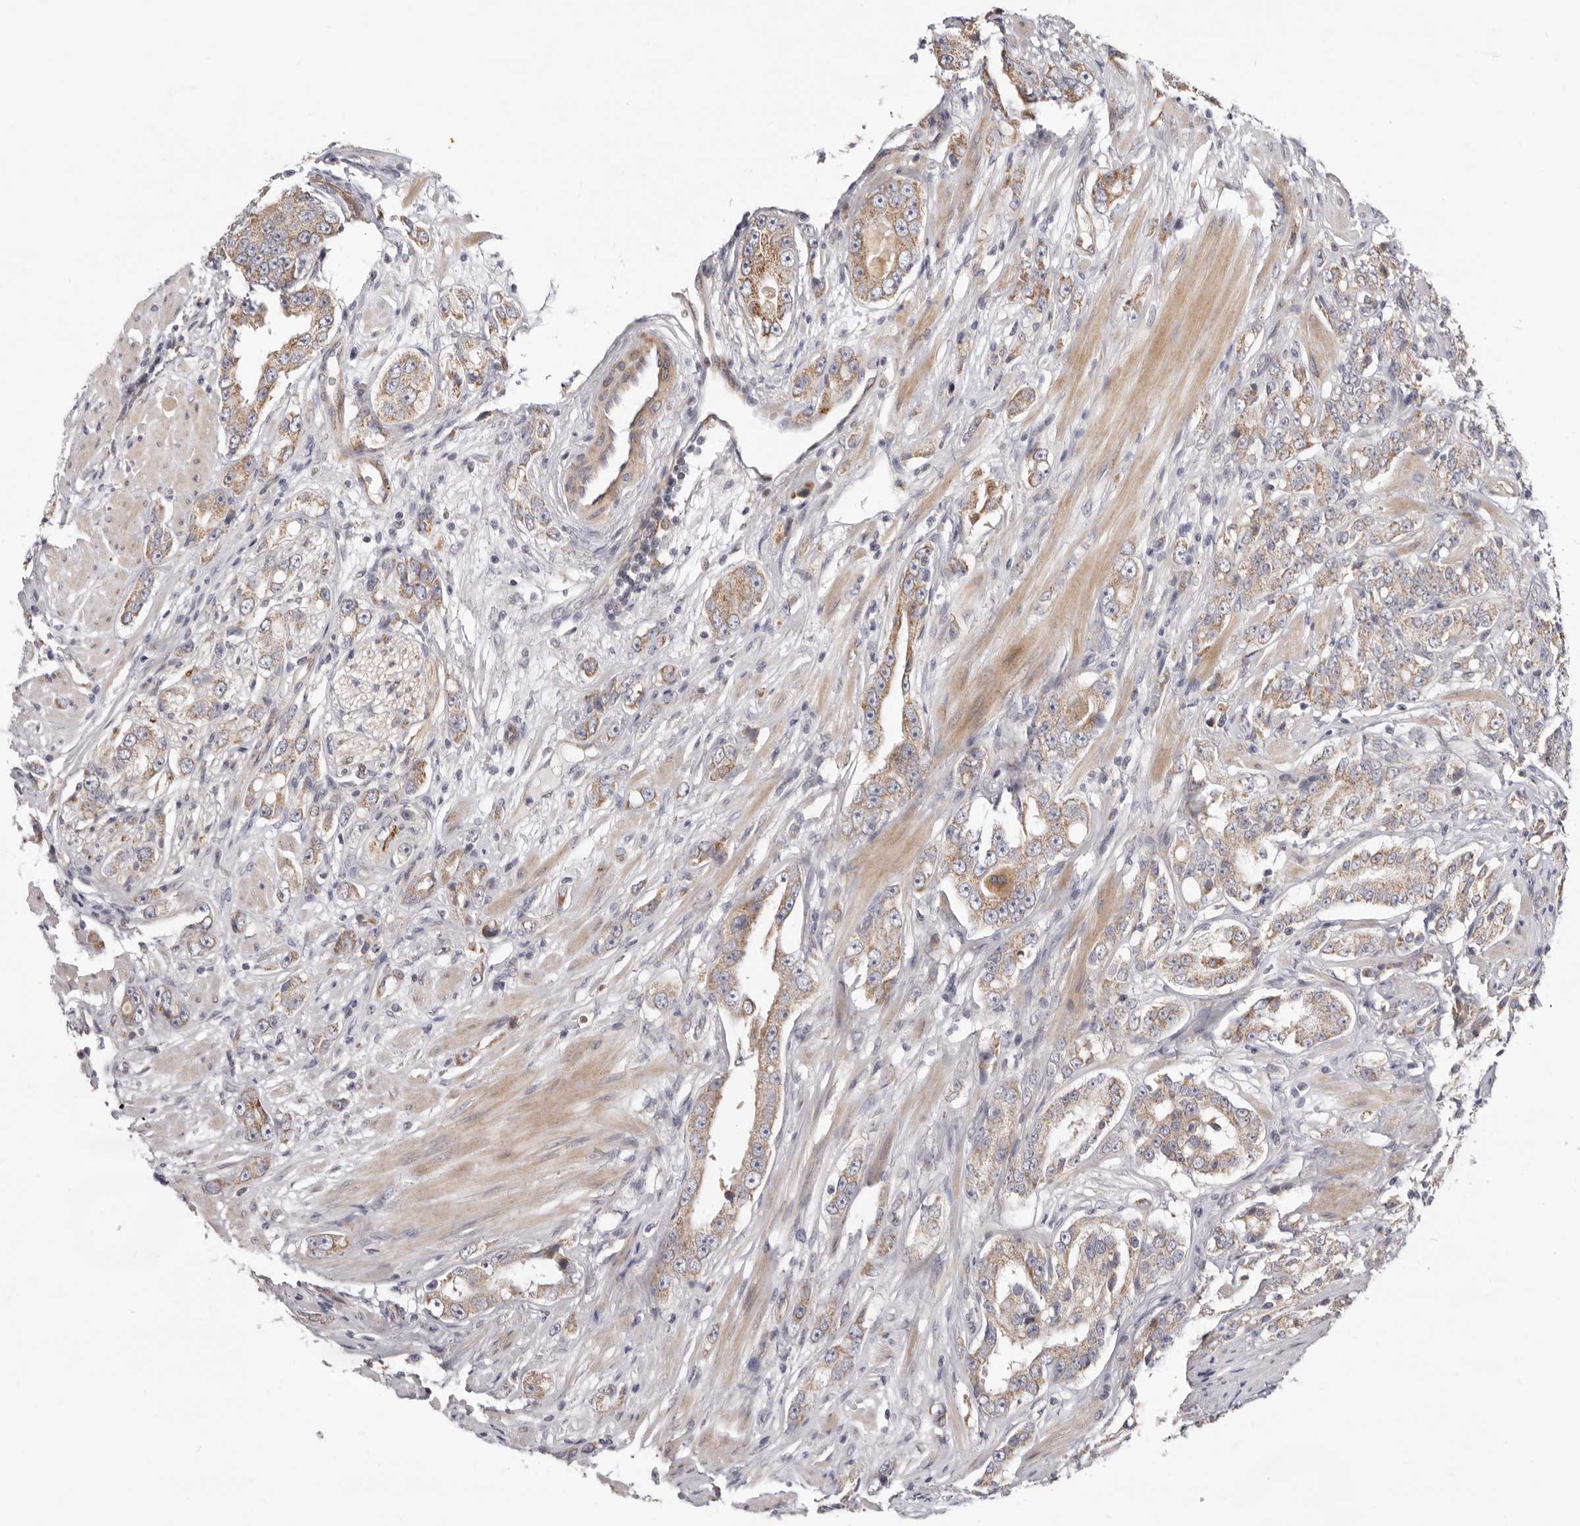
{"staining": {"intensity": "weak", "quantity": "25%-75%", "location": "cytoplasmic/membranous"}, "tissue": "prostate cancer", "cell_type": "Tumor cells", "image_type": "cancer", "snomed": [{"axis": "morphology", "description": "Adenocarcinoma, Medium grade"}, {"axis": "topography", "description": "Prostate"}], "caption": "Immunohistochemistry image of human prostate cancer stained for a protein (brown), which shows low levels of weak cytoplasmic/membranous staining in approximately 25%-75% of tumor cells.", "gene": "TOR3A", "patient": {"sex": "male", "age": 53}}